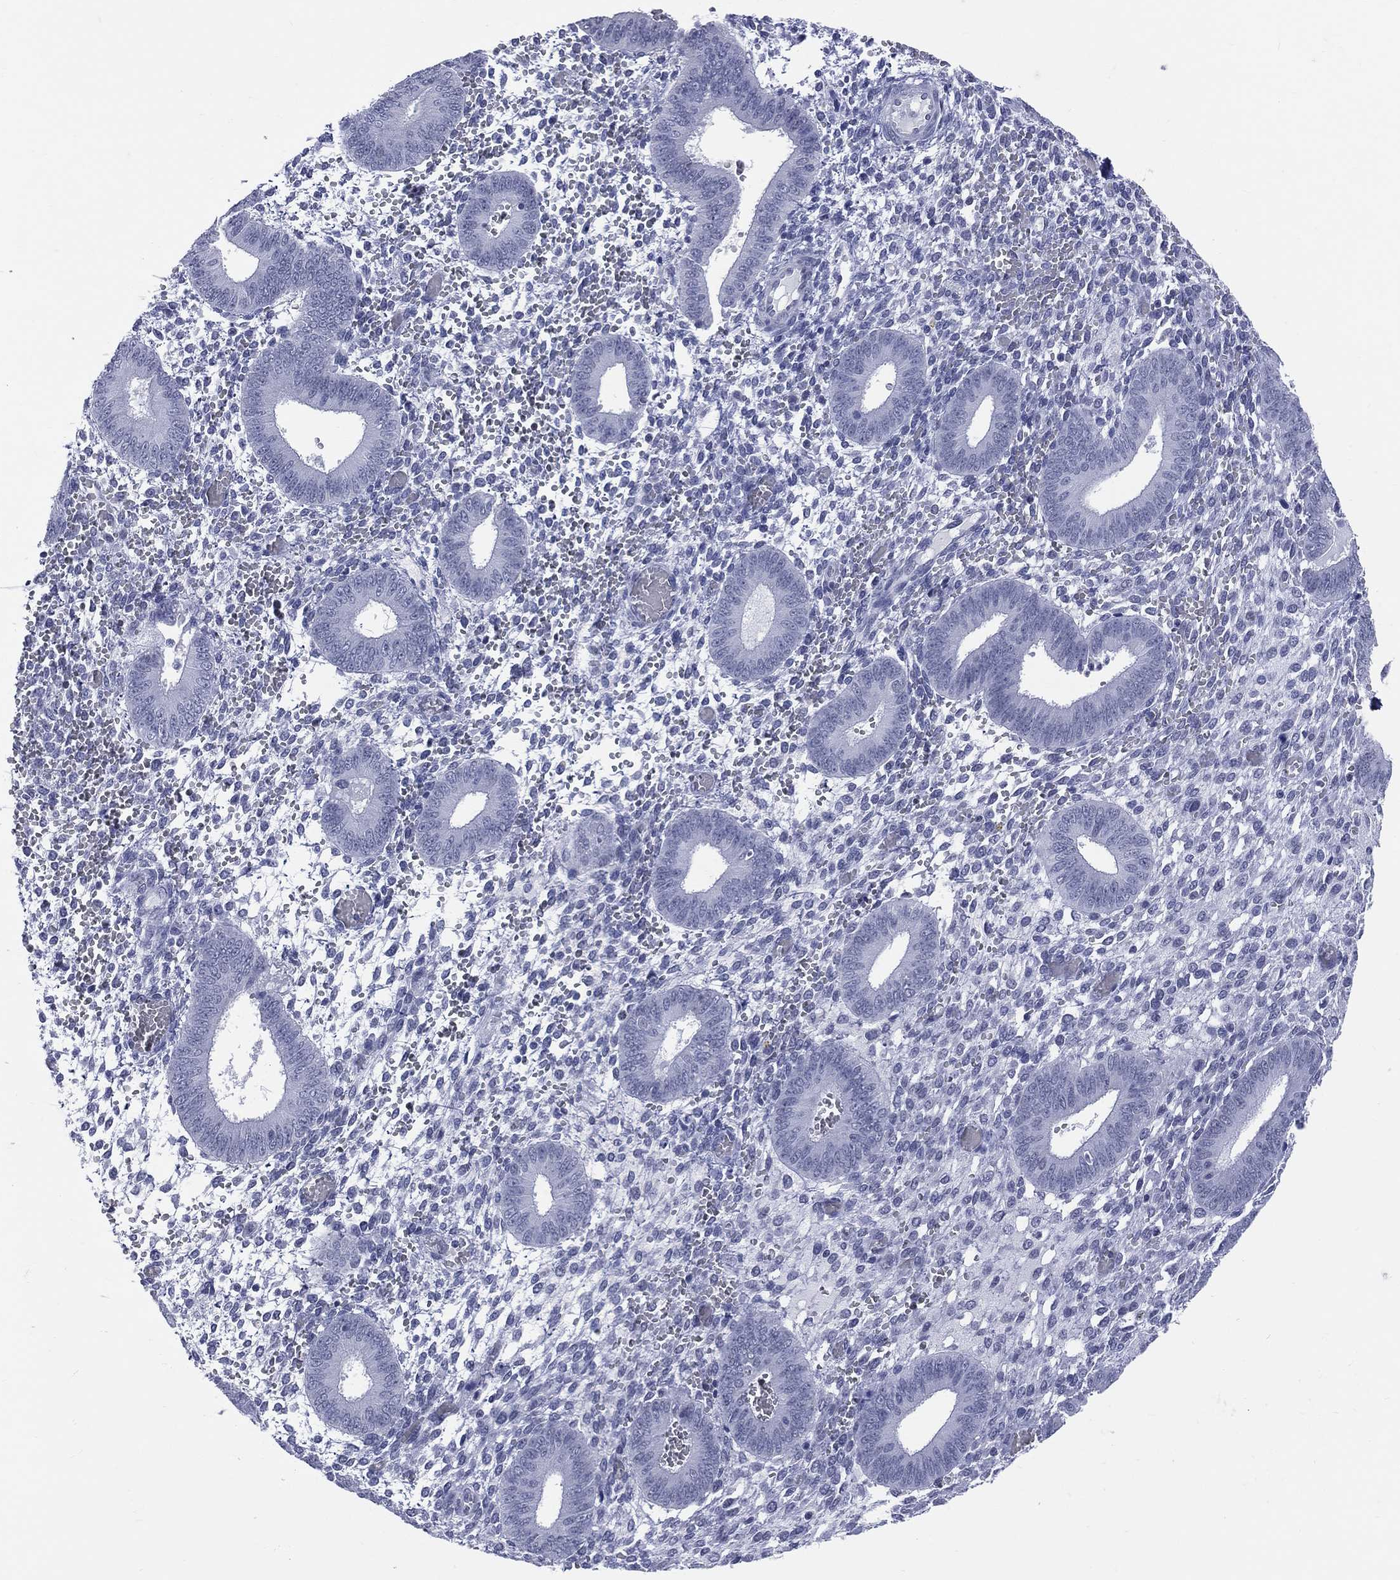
{"staining": {"intensity": "negative", "quantity": "none", "location": "none"}, "tissue": "endometrium", "cell_type": "Cells in endometrial stroma", "image_type": "normal", "snomed": [{"axis": "morphology", "description": "Normal tissue, NOS"}, {"axis": "topography", "description": "Endometrium"}], "caption": "Micrograph shows no protein positivity in cells in endometrial stroma of normal endometrium.", "gene": "MLLT10", "patient": {"sex": "female", "age": 42}}